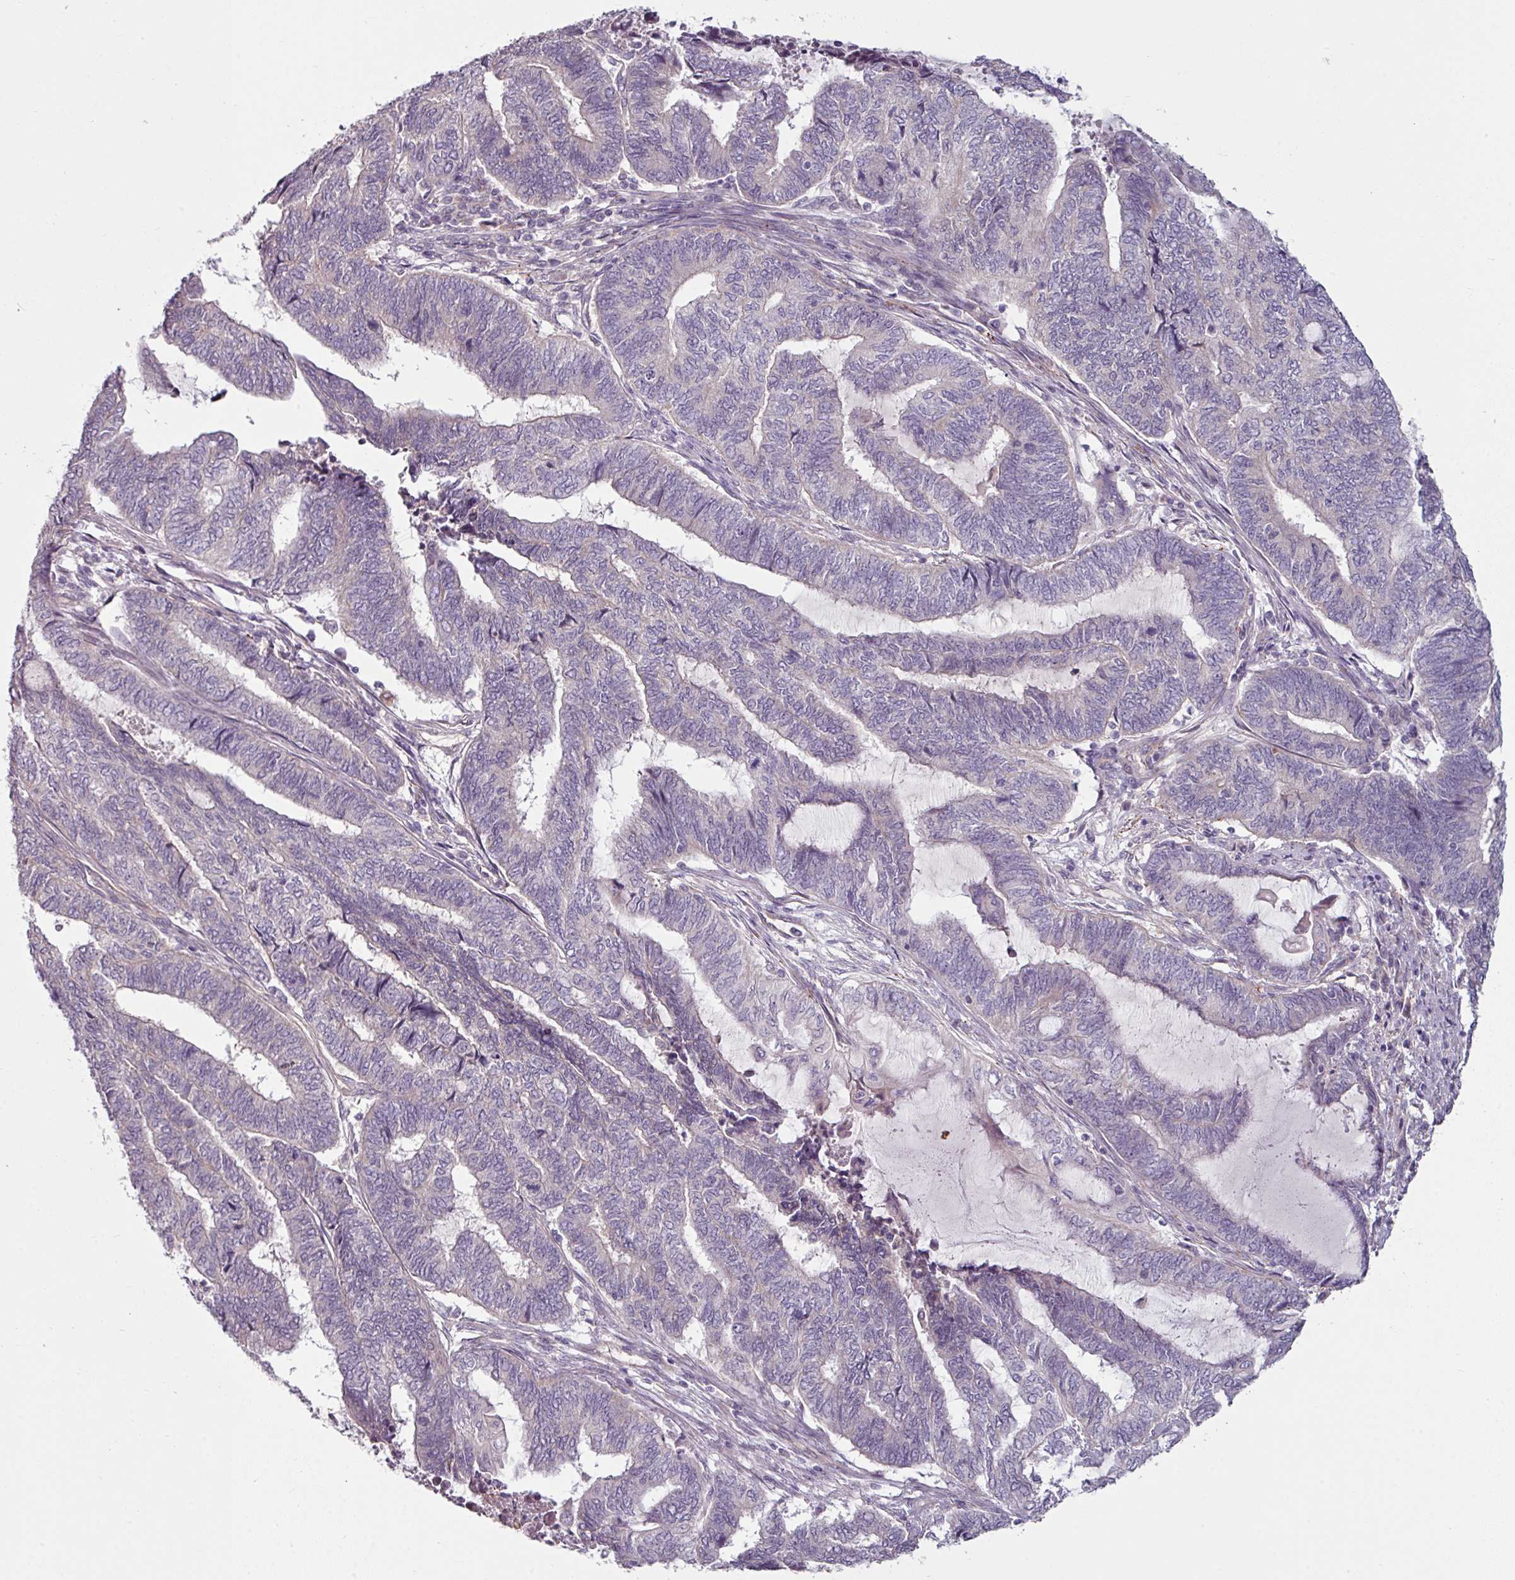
{"staining": {"intensity": "negative", "quantity": "none", "location": "none"}, "tissue": "endometrial cancer", "cell_type": "Tumor cells", "image_type": "cancer", "snomed": [{"axis": "morphology", "description": "Adenocarcinoma, NOS"}, {"axis": "topography", "description": "Uterus"}, {"axis": "topography", "description": "Endometrium"}], "caption": "Immunohistochemistry histopathology image of neoplastic tissue: human adenocarcinoma (endometrial) stained with DAB (3,3'-diaminobenzidine) exhibits no significant protein positivity in tumor cells.", "gene": "MTMR14", "patient": {"sex": "female", "age": 70}}